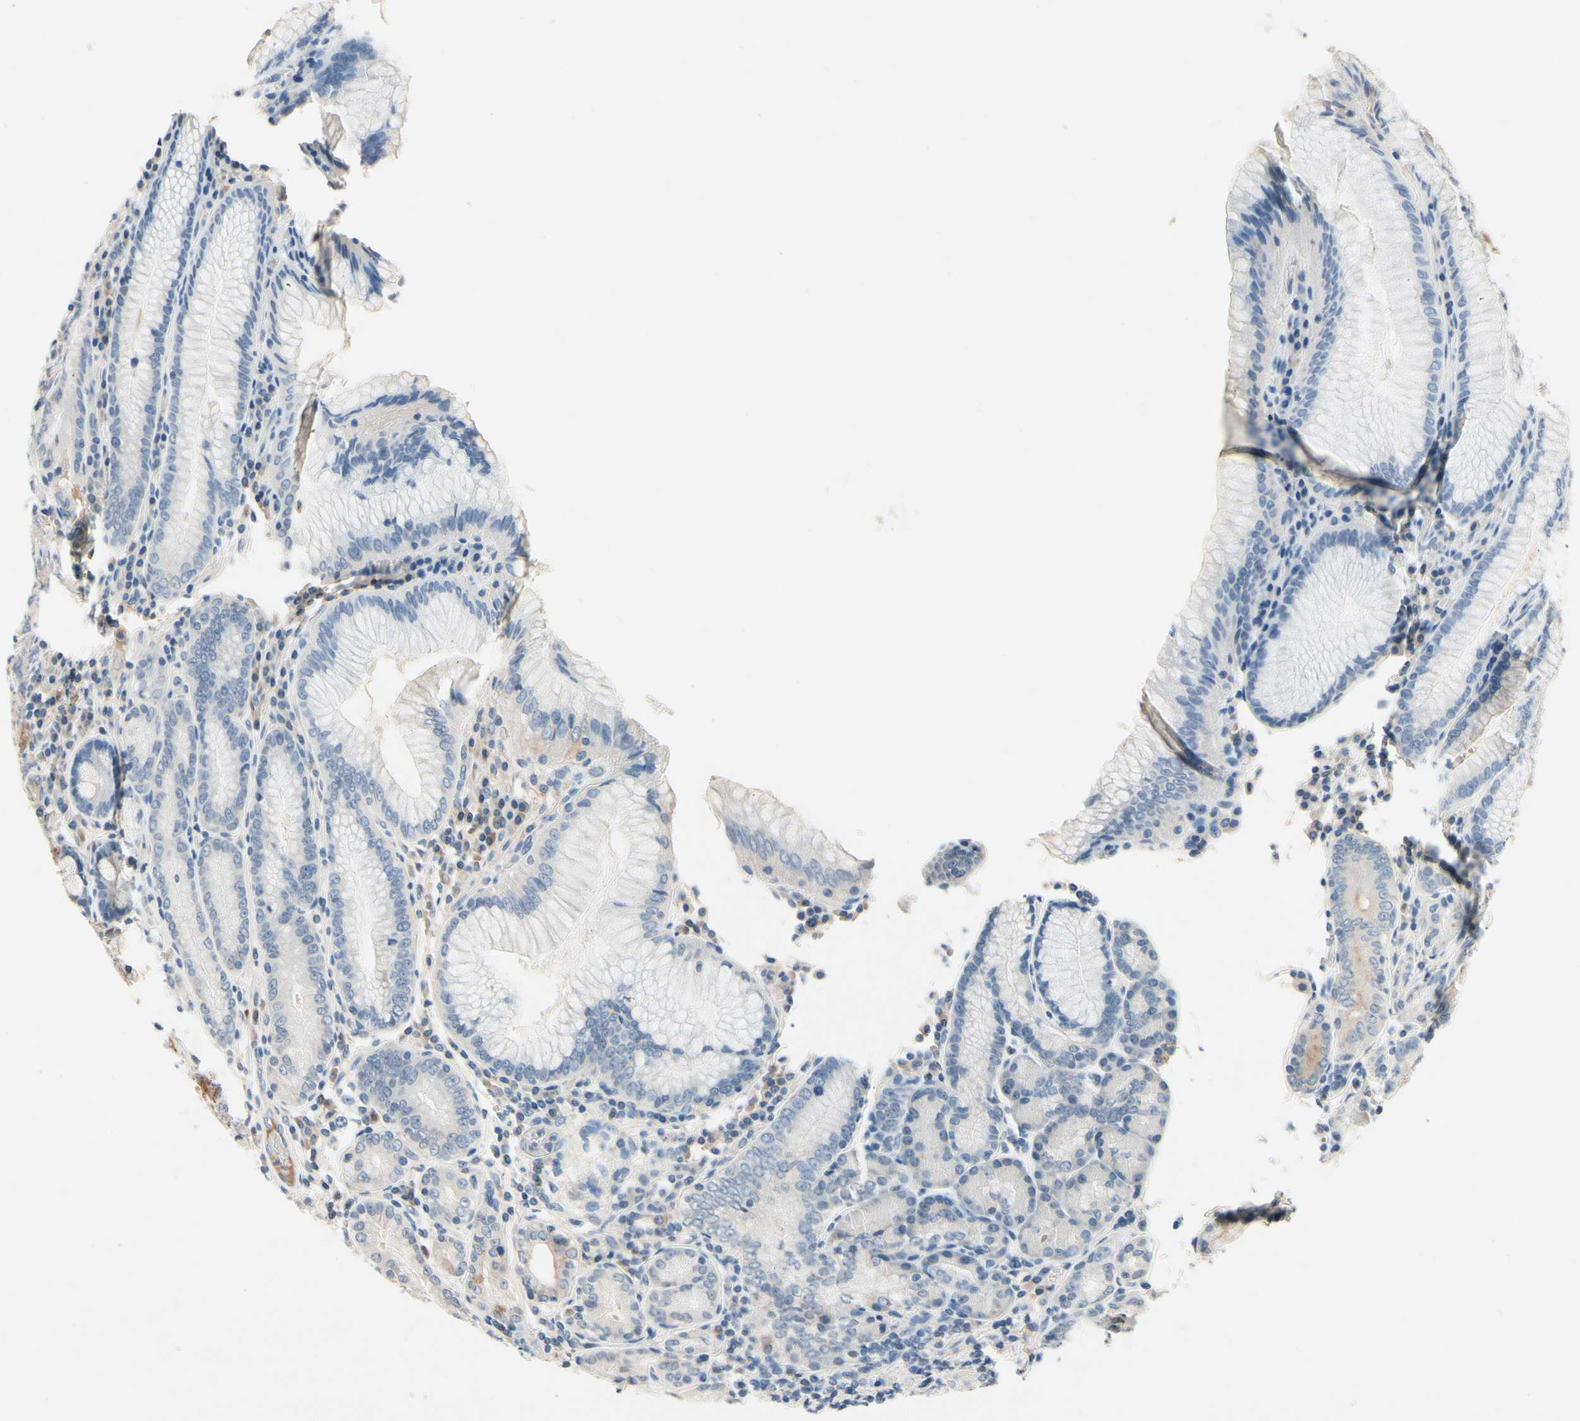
{"staining": {"intensity": "weak", "quantity": "25%-75%", "location": "cytoplasmic/membranous"}, "tissue": "stomach", "cell_type": "Glandular cells", "image_type": "normal", "snomed": [{"axis": "morphology", "description": "Normal tissue, NOS"}, {"axis": "topography", "description": "Stomach, lower"}], "caption": "High-magnification brightfield microscopy of benign stomach stained with DAB (3,3'-diaminobenzidine) (brown) and counterstained with hematoxylin (blue). glandular cells exhibit weak cytoplasmic/membranous expression is appreciated in approximately25%-75% of cells. The protein of interest is stained brown, and the nuclei are stained in blue (DAB (3,3'-diaminobenzidine) IHC with brightfield microscopy, high magnification).", "gene": "IL1RL1", "patient": {"sex": "female", "age": 76}}